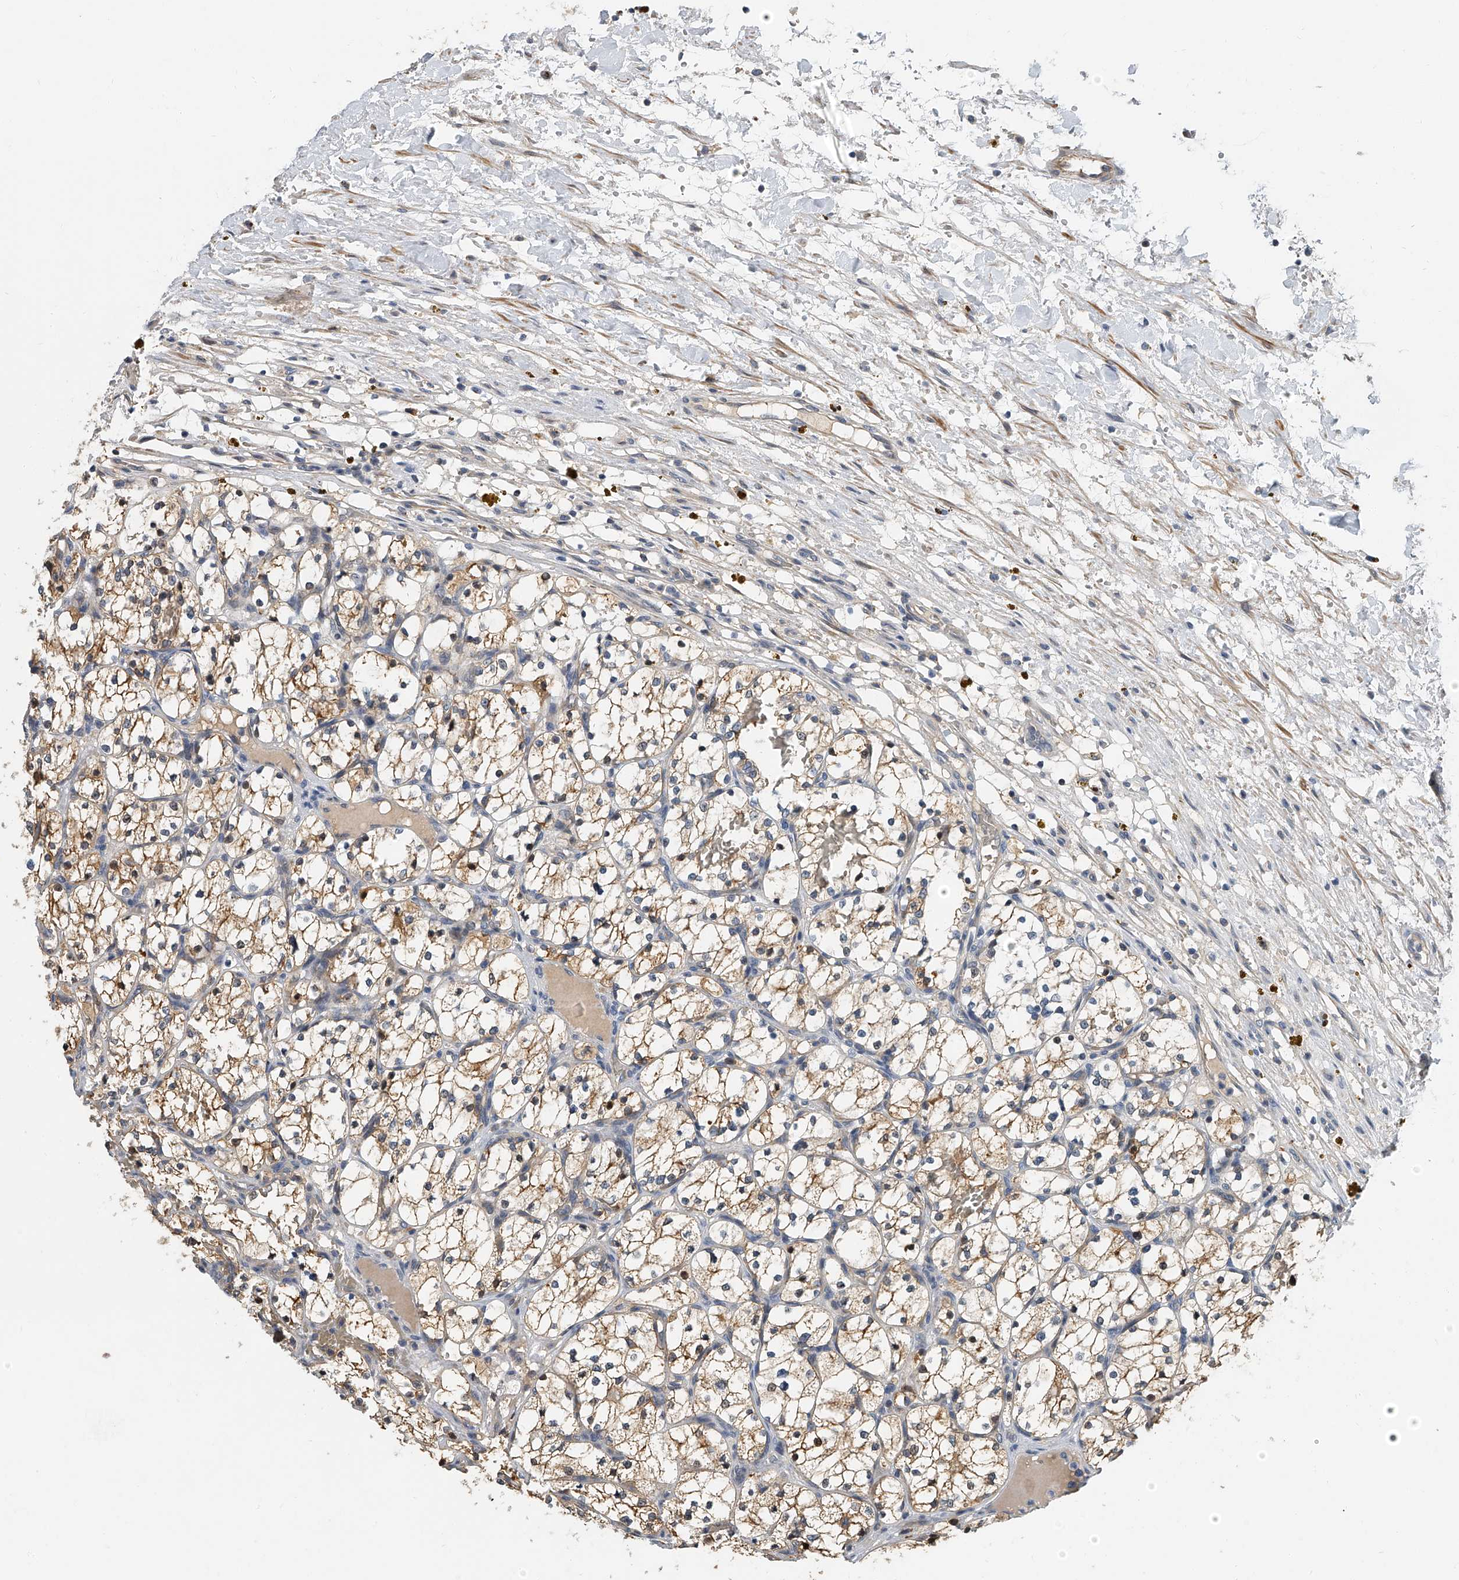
{"staining": {"intensity": "moderate", "quantity": "25%-75%", "location": "cytoplasmic/membranous,nuclear"}, "tissue": "renal cancer", "cell_type": "Tumor cells", "image_type": "cancer", "snomed": [{"axis": "morphology", "description": "Adenocarcinoma, NOS"}, {"axis": "topography", "description": "Kidney"}], "caption": "Immunohistochemistry histopathology image of neoplastic tissue: renal cancer (adenocarcinoma) stained using immunohistochemistry shows medium levels of moderate protein expression localized specifically in the cytoplasmic/membranous and nuclear of tumor cells, appearing as a cytoplasmic/membranous and nuclear brown color.", "gene": "CD200", "patient": {"sex": "female", "age": 69}}